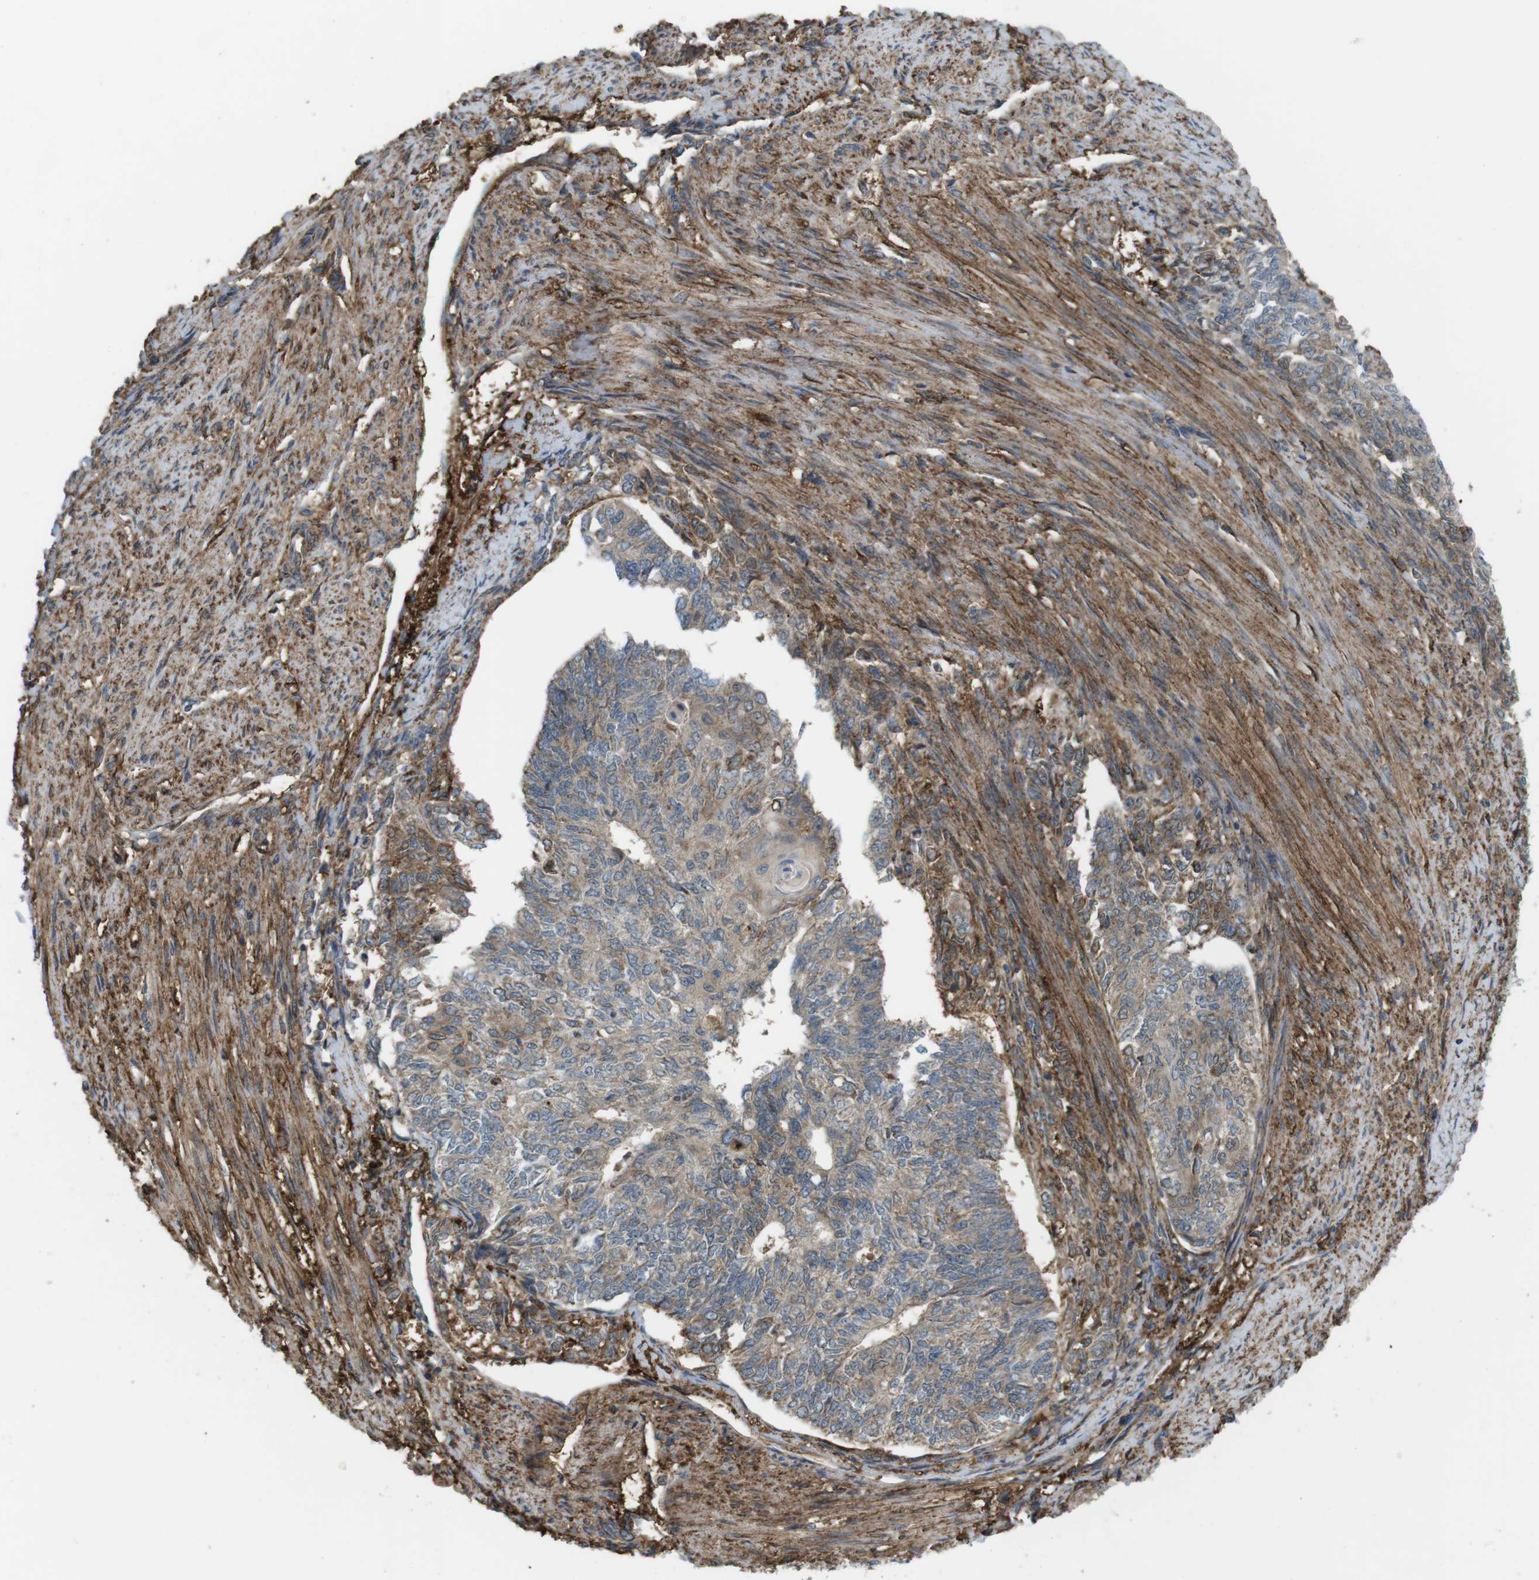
{"staining": {"intensity": "weak", "quantity": ">75%", "location": "cytoplasmic/membranous"}, "tissue": "endometrial cancer", "cell_type": "Tumor cells", "image_type": "cancer", "snomed": [{"axis": "morphology", "description": "Adenocarcinoma, NOS"}, {"axis": "topography", "description": "Endometrium"}], "caption": "The image shows a brown stain indicating the presence of a protein in the cytoplasmic/membranous of tumor cells in endometrial adenocarcinoma.", "gene": "DDAH2", "patient": {"sex": "female", "age": 32}}